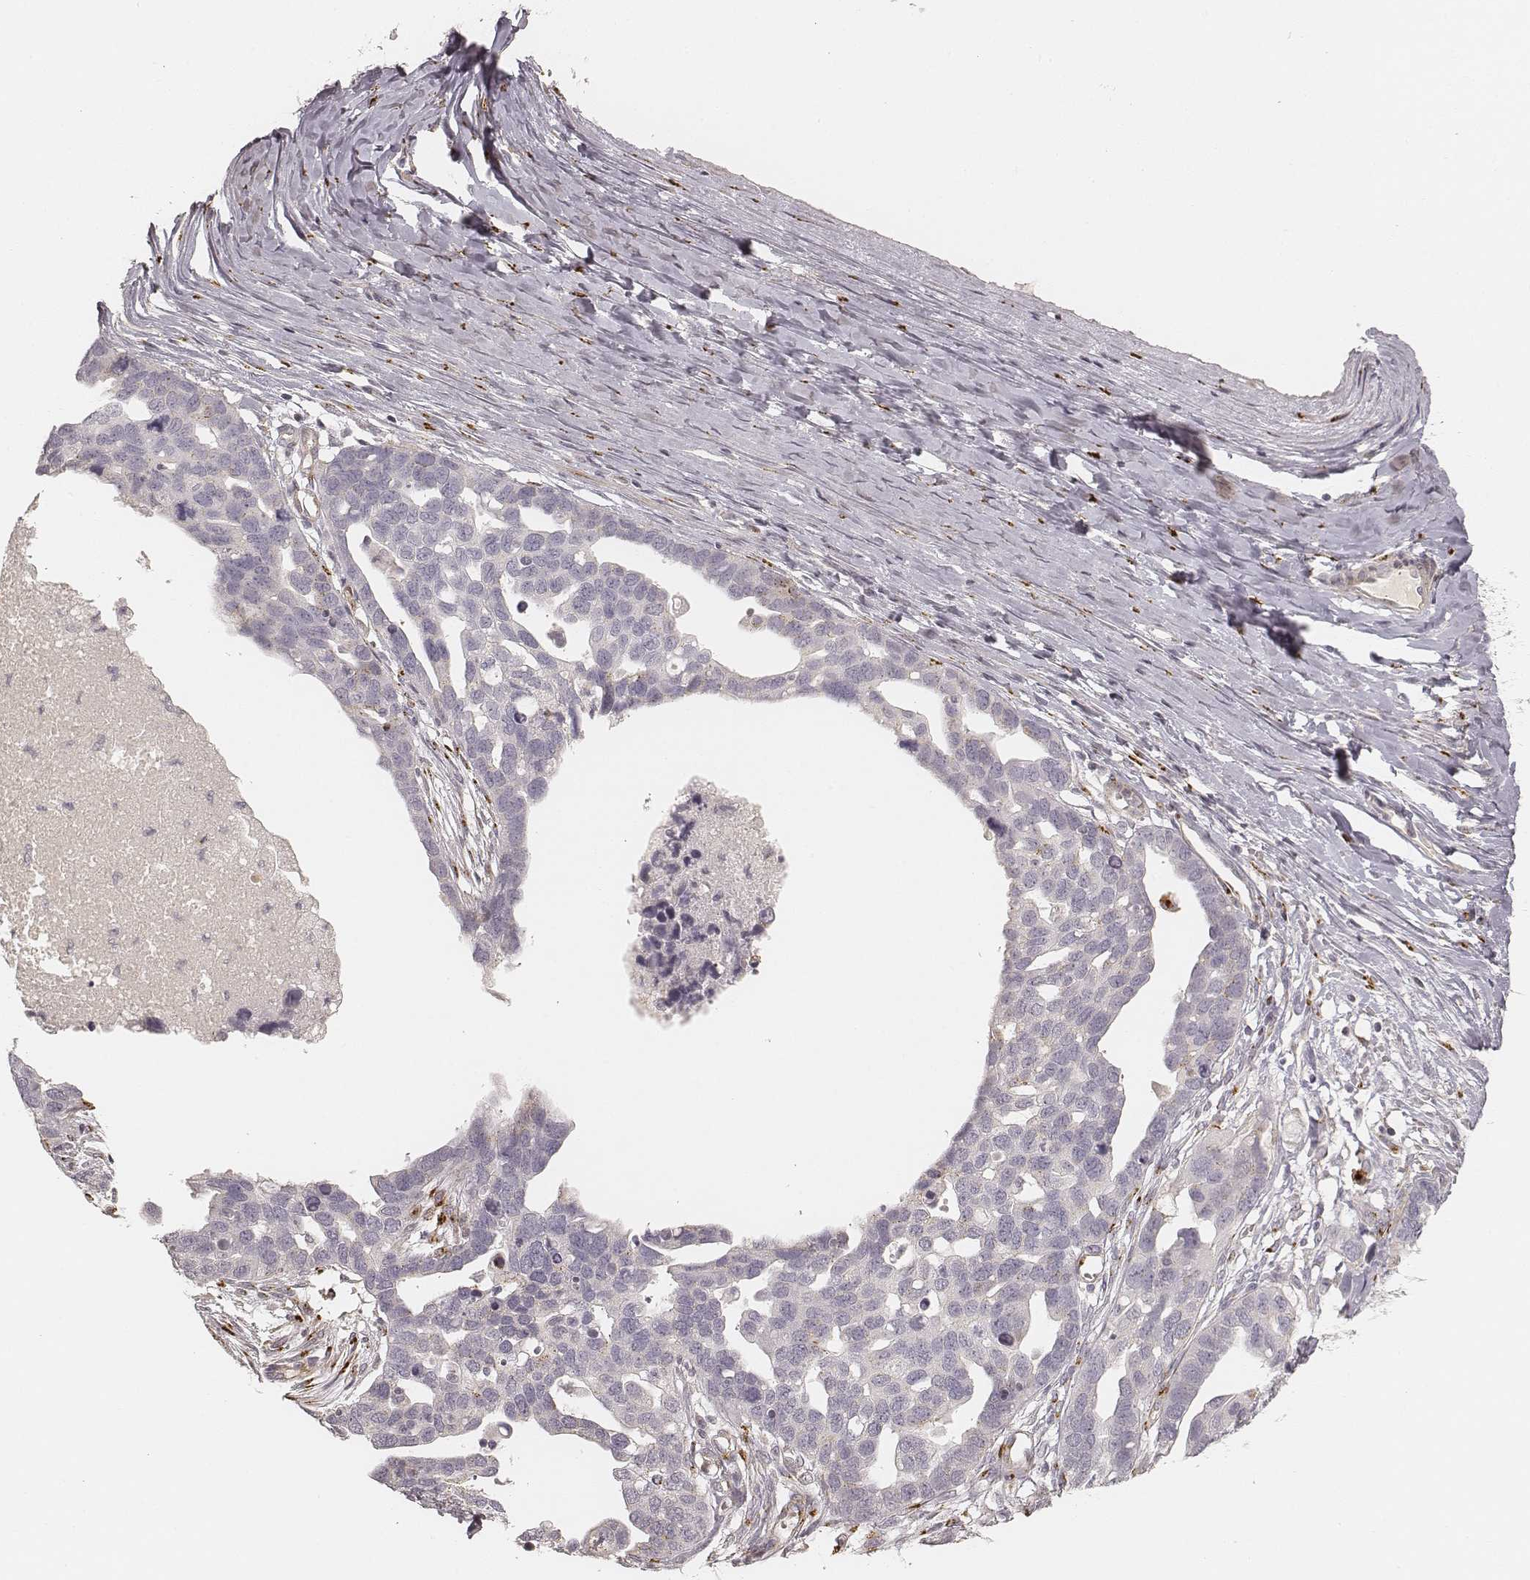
{"staining": {"intensity": "weak", "quantity": "<25%", "location": "cytoplasmic/membranous"}, "tissue": "ovarian cancer", "cell_type": "Tumor cells", "image_type": "cancer", "snomed": [{"axis": "morphology", "description": "Cystadenocarcinoma, serous, NOS"}, {"axis": "topography", "description": "Ovary"}], "caption": "Tumor cells show no significant protein staining in serous cystadenocarcinoma (ovarian).", "gene": "GORASP2", "patient": {"sex": "female", "age": 54}}